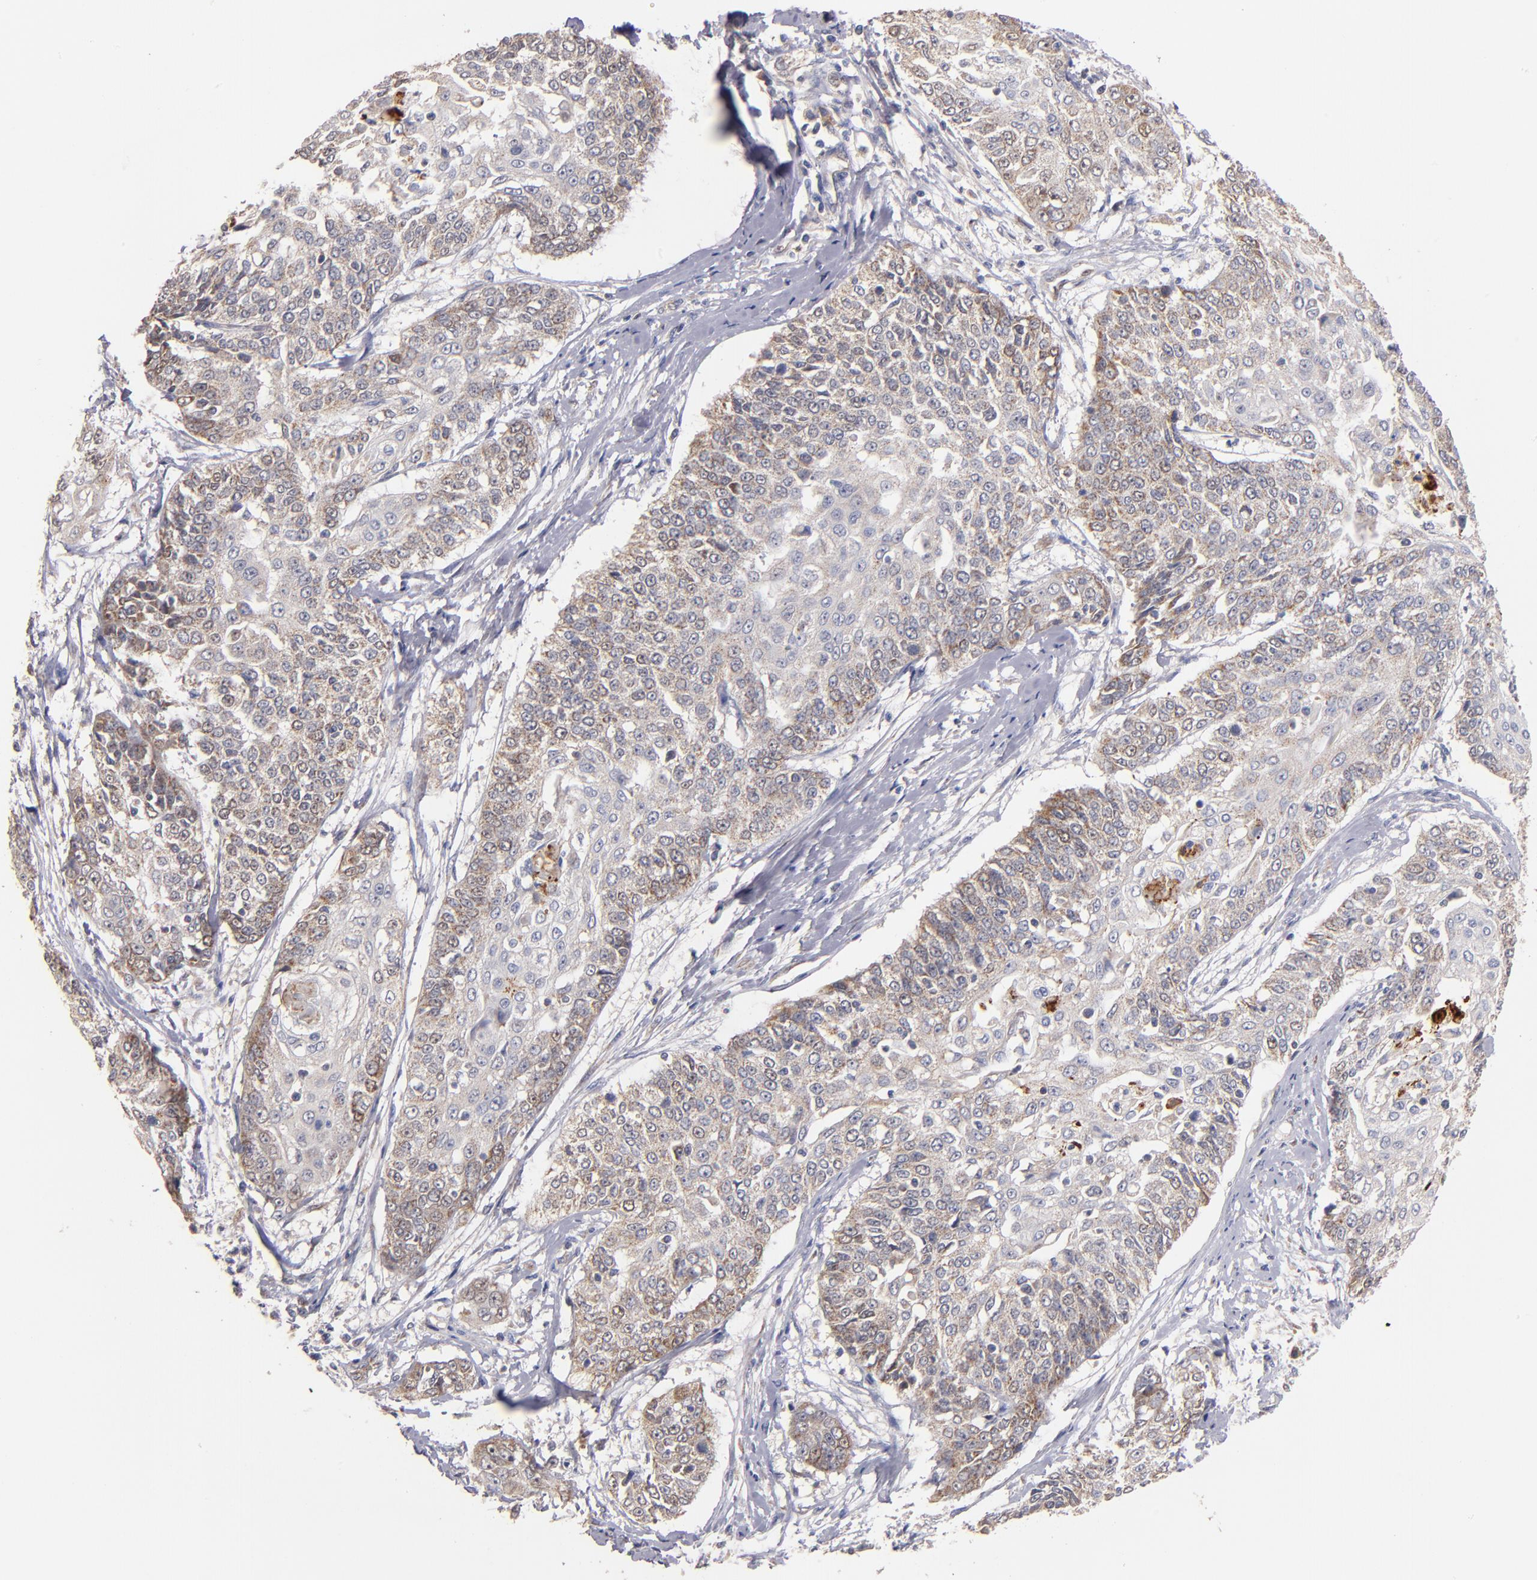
{"staining": {"intensity": "weak", "quantity": ">75%", "location": "cytoplasmic/membranous"}, "tissue": "cervical cancer", "cell_type": "Tumor cells", "image_type": "cancer", "snomed": [{"axis": "morphology", "description": "Squamous cell carcinoma, NOS"}, {"axis": "topography", "description": "Cervix"}], "caption": "A photomicrograph showing weak cytoplasmic/membranous expression in approximately >75% of tumor cells in cervical squamous cell carcinoma, as visualized by brown immunohistochemical staining.", "gene": "DIABLO", "patient": {"sex": "female", "age": 64}}